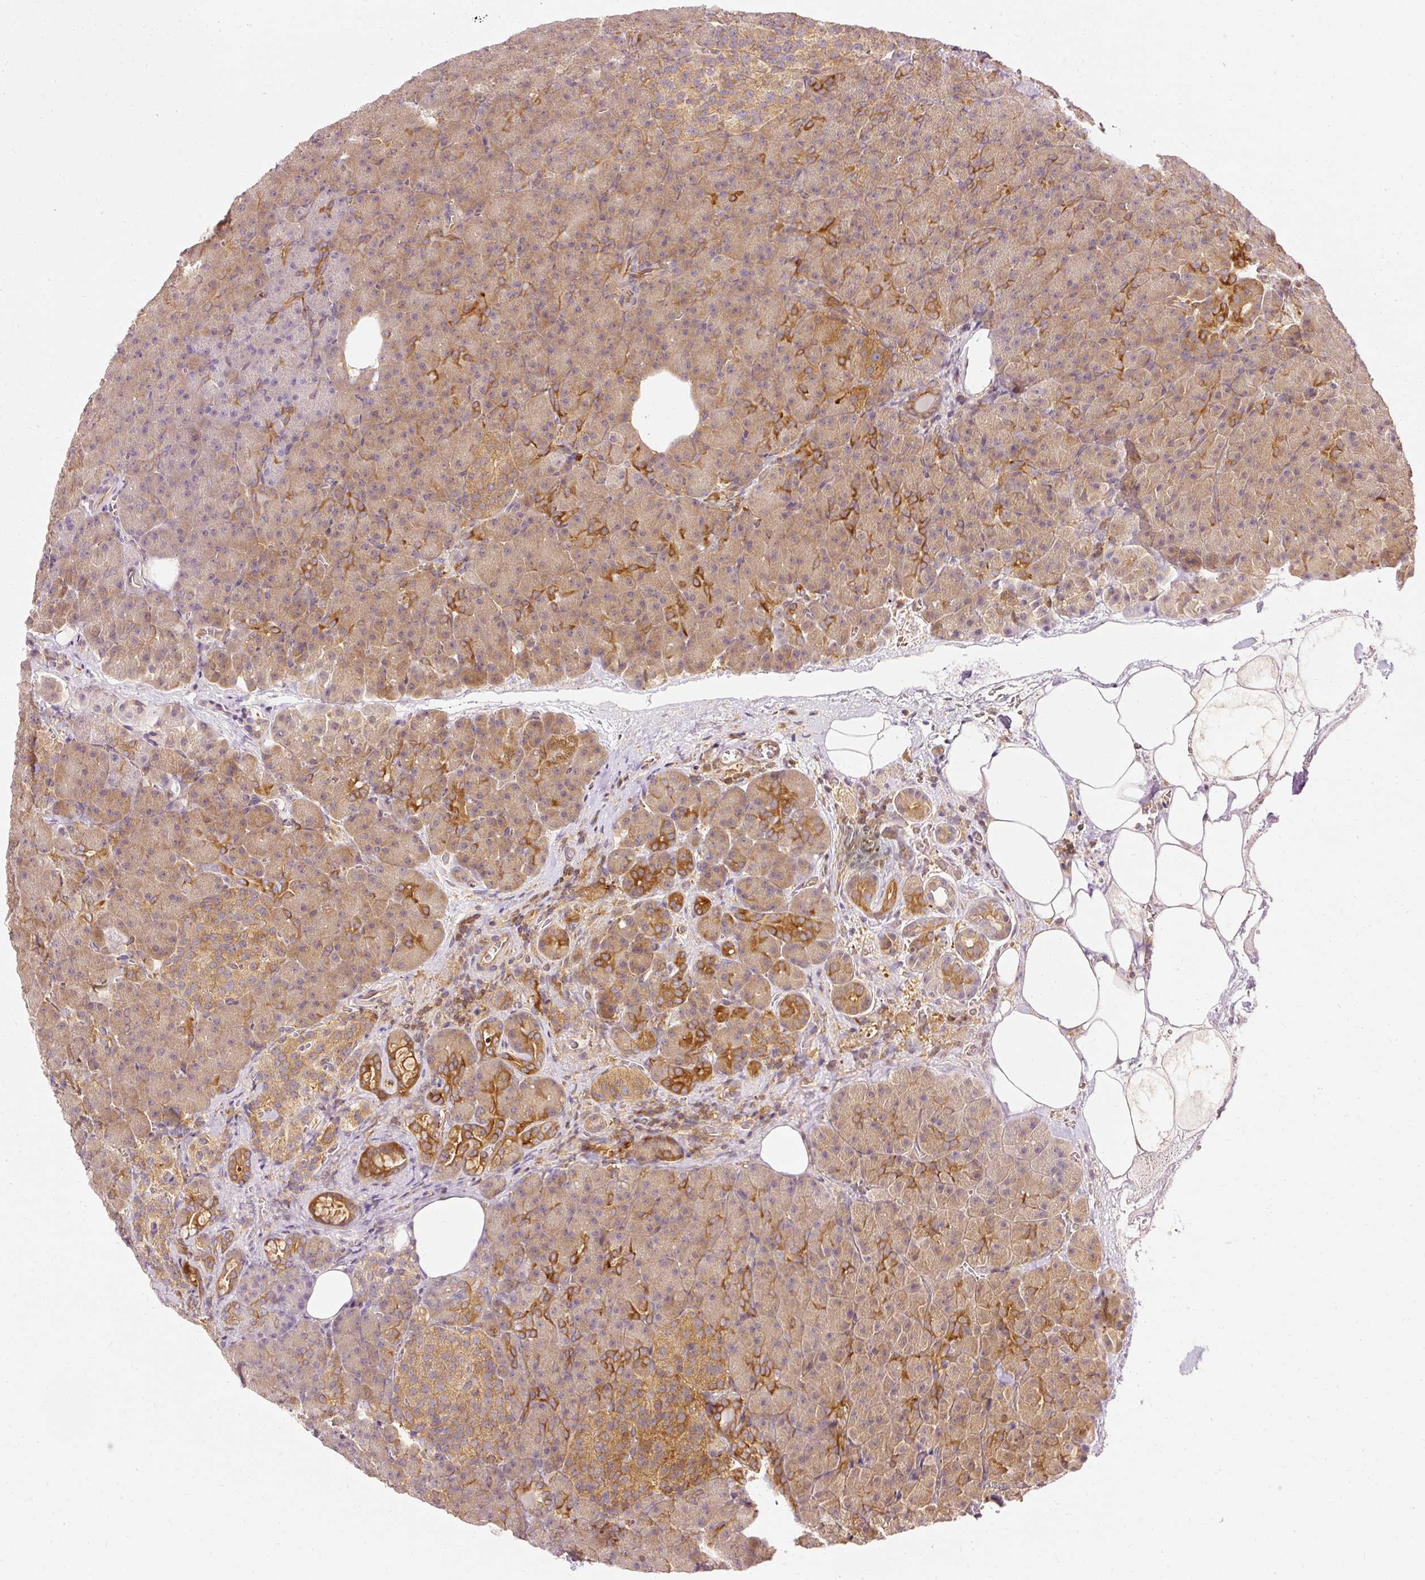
{"staining": {"intensity": "moderate", "quantity": "<25%", "location": "cytoplasmic/membranous"}, "tissue": "pancreas", "cell_type": "Exocrine glandular cells", "image_type": "normal", "snomed": [{"axis": "morphology", "description": "Normal tissue, NOS"}, {"axis": "topography", "description": "Pancreas"}], "caption": "Immunohistochemical staining of benign human pancreas reveals moderate cytoplasmic/membranous protein expression in about <25% of exocrine glandular cells. The staining is performed using DAB (3,3'-diaminobenzidine) brown chromogen to label protein expression. The nuclei are counter-stained blue using hematoxylin.", "gene": "ARMH3", "patient": {"sex": "female", "age": 74}}